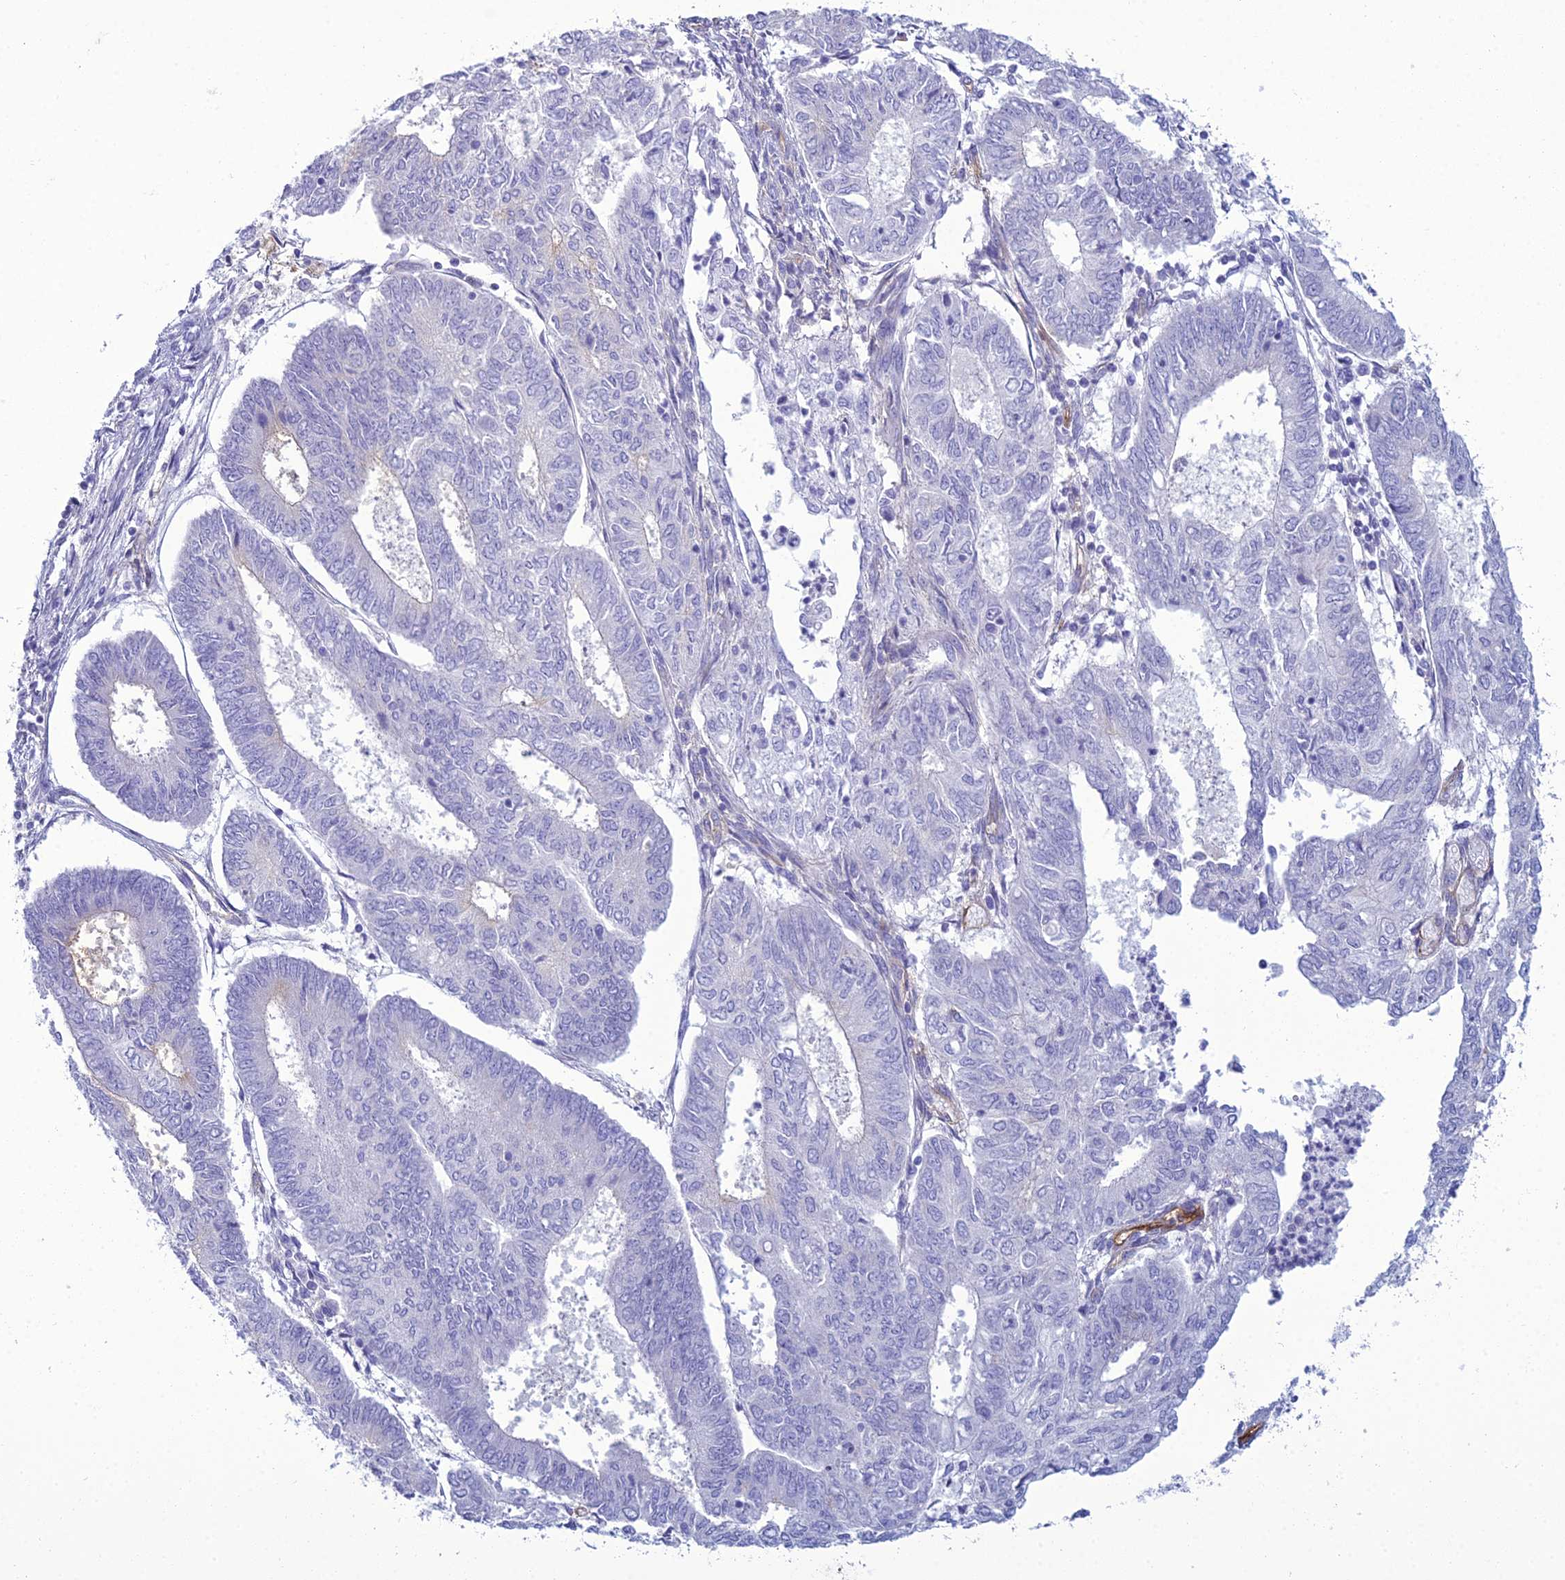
{"staining": {"intensity": "negative", "quantity": "none", "location": "none"}, "tissue": "endometrial cancer", "cell_type": "Tumor cells", "image_type": "cancer", "snomed": [{"axis": "morphology", "description": "Adenocarcinoma, NOS"}, {"axis": "topography", "description": "Endometrium"}], "caption": "Micrograph shows no significant protein staining in tumor cells of adenocarcinoma (endometrial).", "gene": "ACE", "patient": {"sex": "female", "age": 68}}